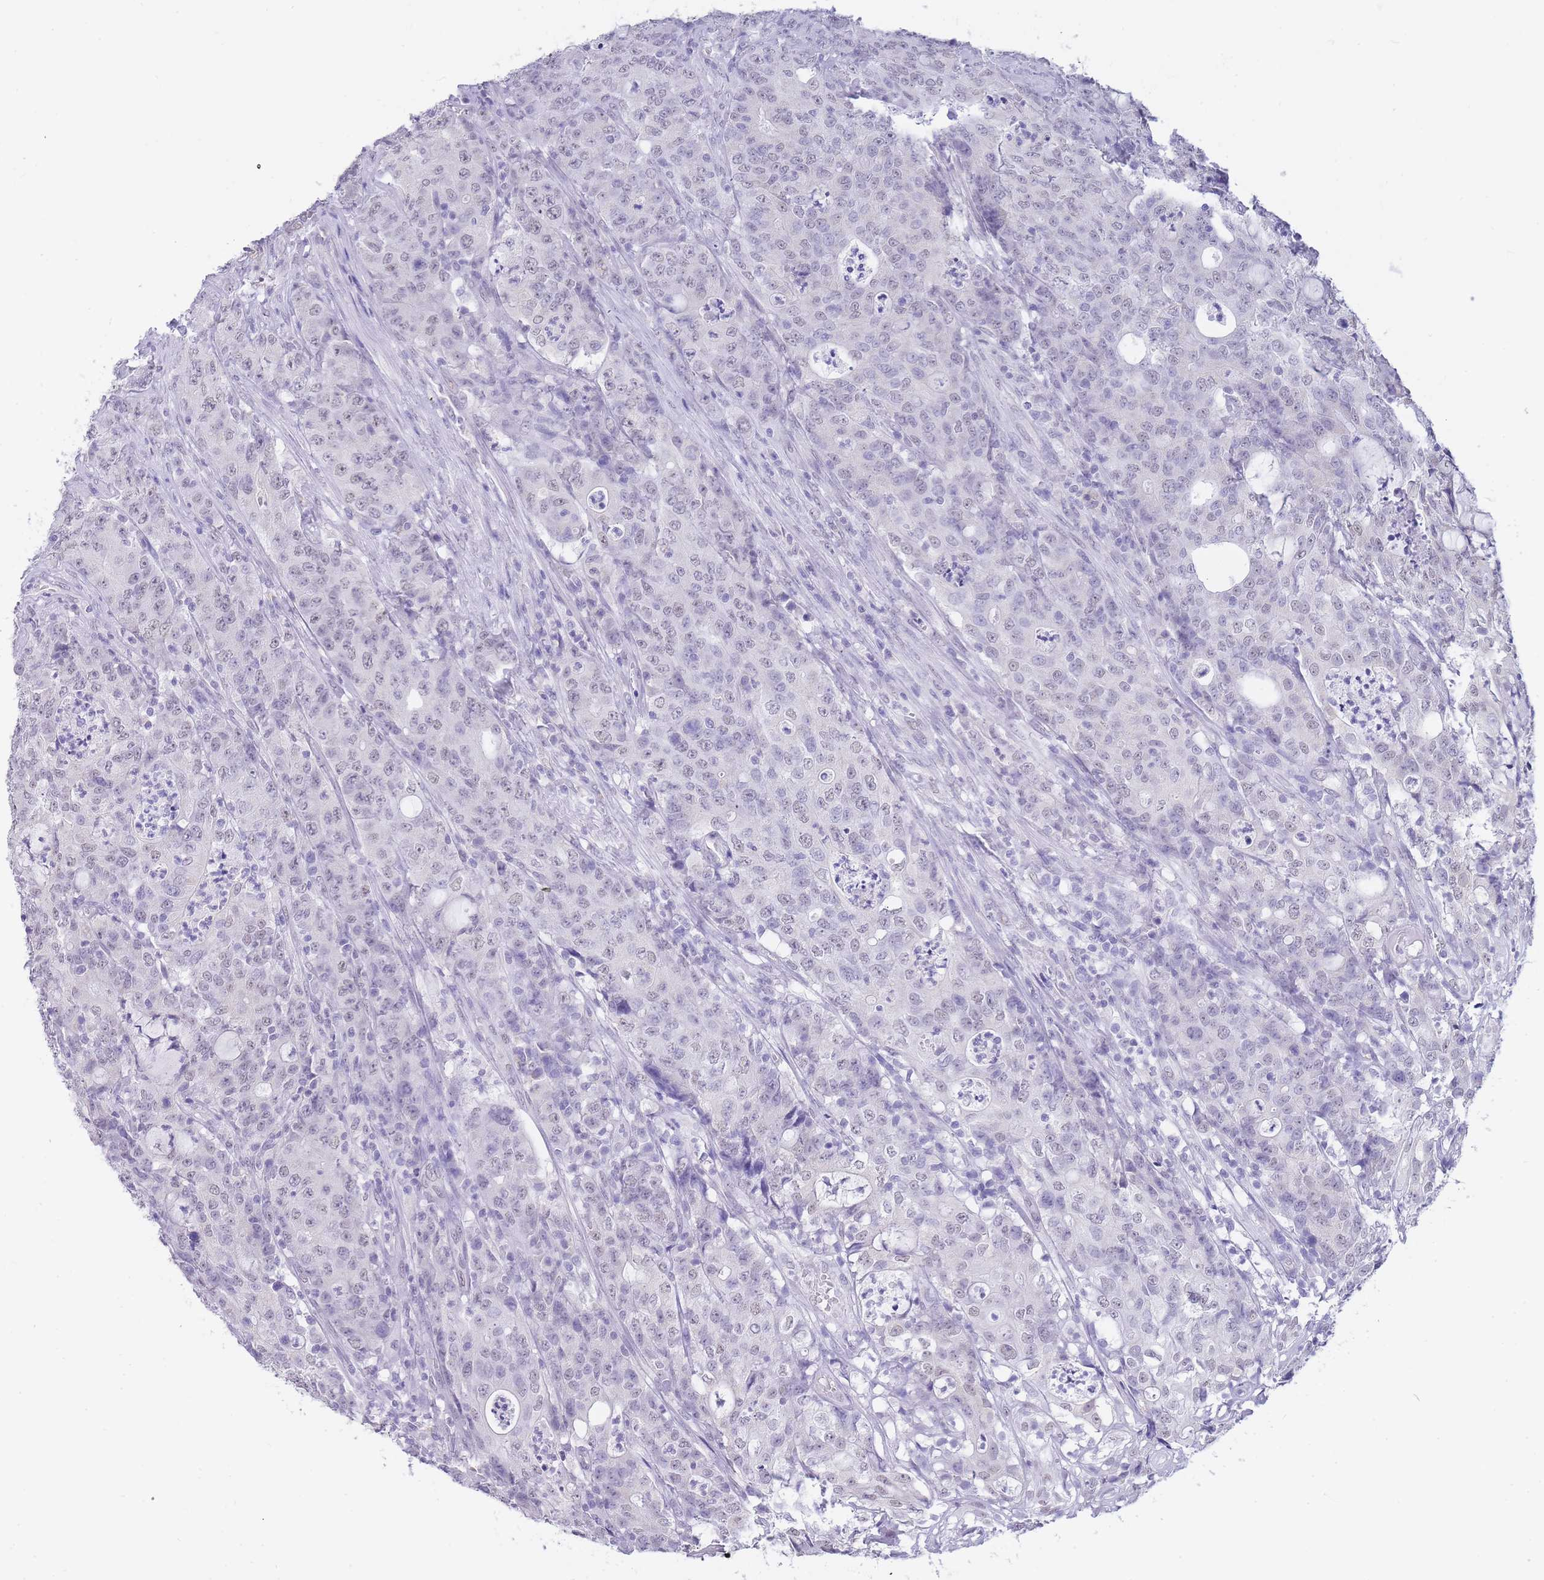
{"staining": {"intensity": "weak", "quantity": "<25%", "location": "nuclear"}, "tissue": "colorectal cancer", "cell_type": "Tumor cells", "image_type": "cancer", "snomed": [{"axis": "morphology", "description": "Adenocarcinoma, NOS"}, {"axis": "topography", "description": "Colon"}], "caption": "High power microscopy micrograph of an immunohistochemistry photomicrograph of colorectal cancer (adenocarcinoma), revealing no significant staining in tumor cells. (DAB immunohistochemistry (IHC) visualized using brightfield microscopy, high magnification).", "gene": "FRAT2", "patient": {"sex": "male", "age": 83}}